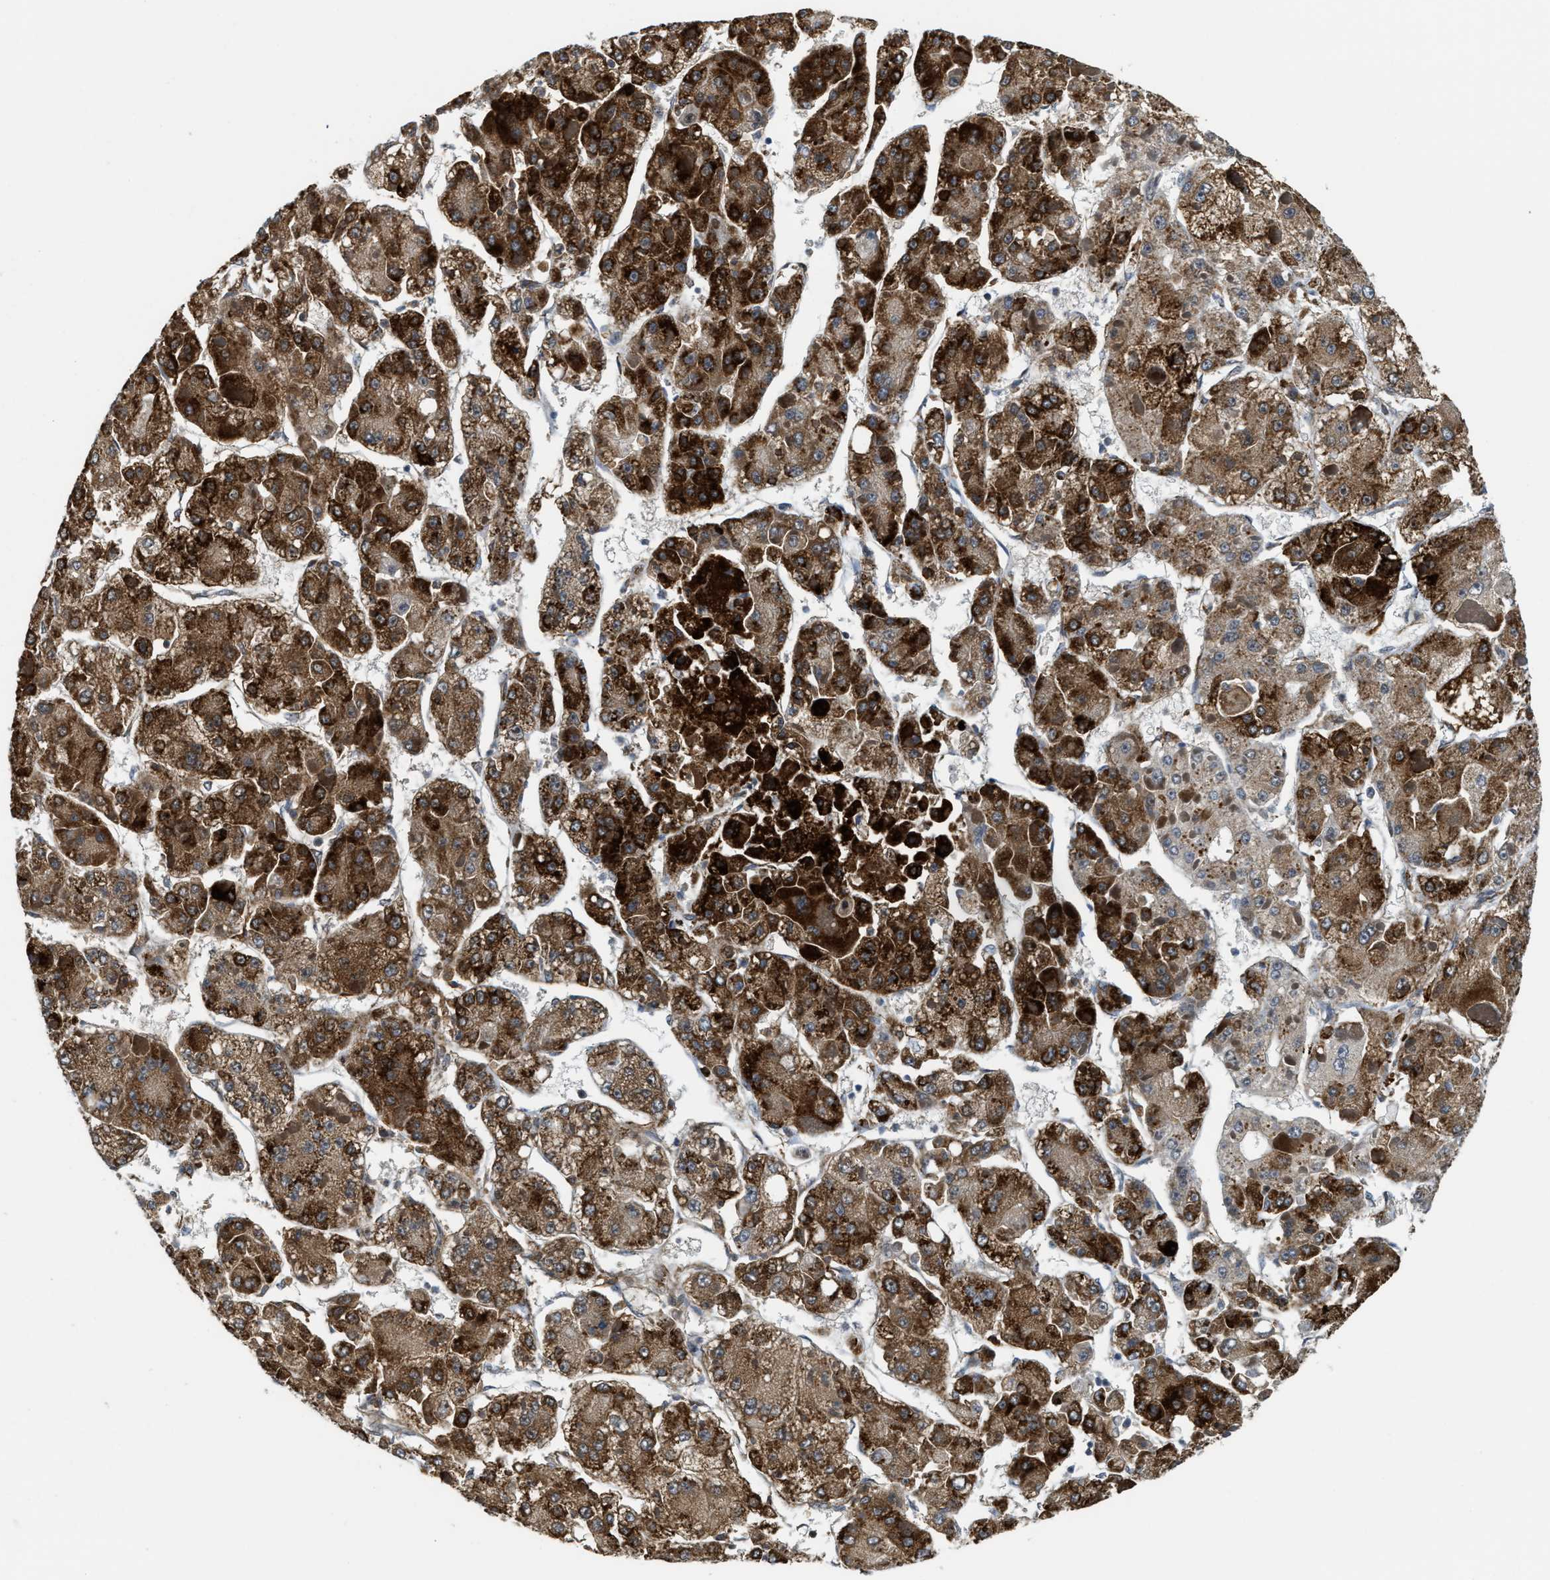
{"staining": {"intensity": "strong", "quantity": ">75%", "location": "cytoplasmic/membranous"}, "tissue": "liver cancer", "cell_type": "Tumor cells", "image_type": "cancer", "snomed": [{"axis": "morphology", "description": "Carcinoma, Hepatocellular, NOS"}, {"axis": "topography", "description": "Liver"}], "caption": "Liver cancer was stained to show a protein in brown. There is high levels of strong cytoplasmic/membranous expression in about >75% of tumor cells.", "gene": "ZNF250", "patient": {"sex": "female", "age": 73}}